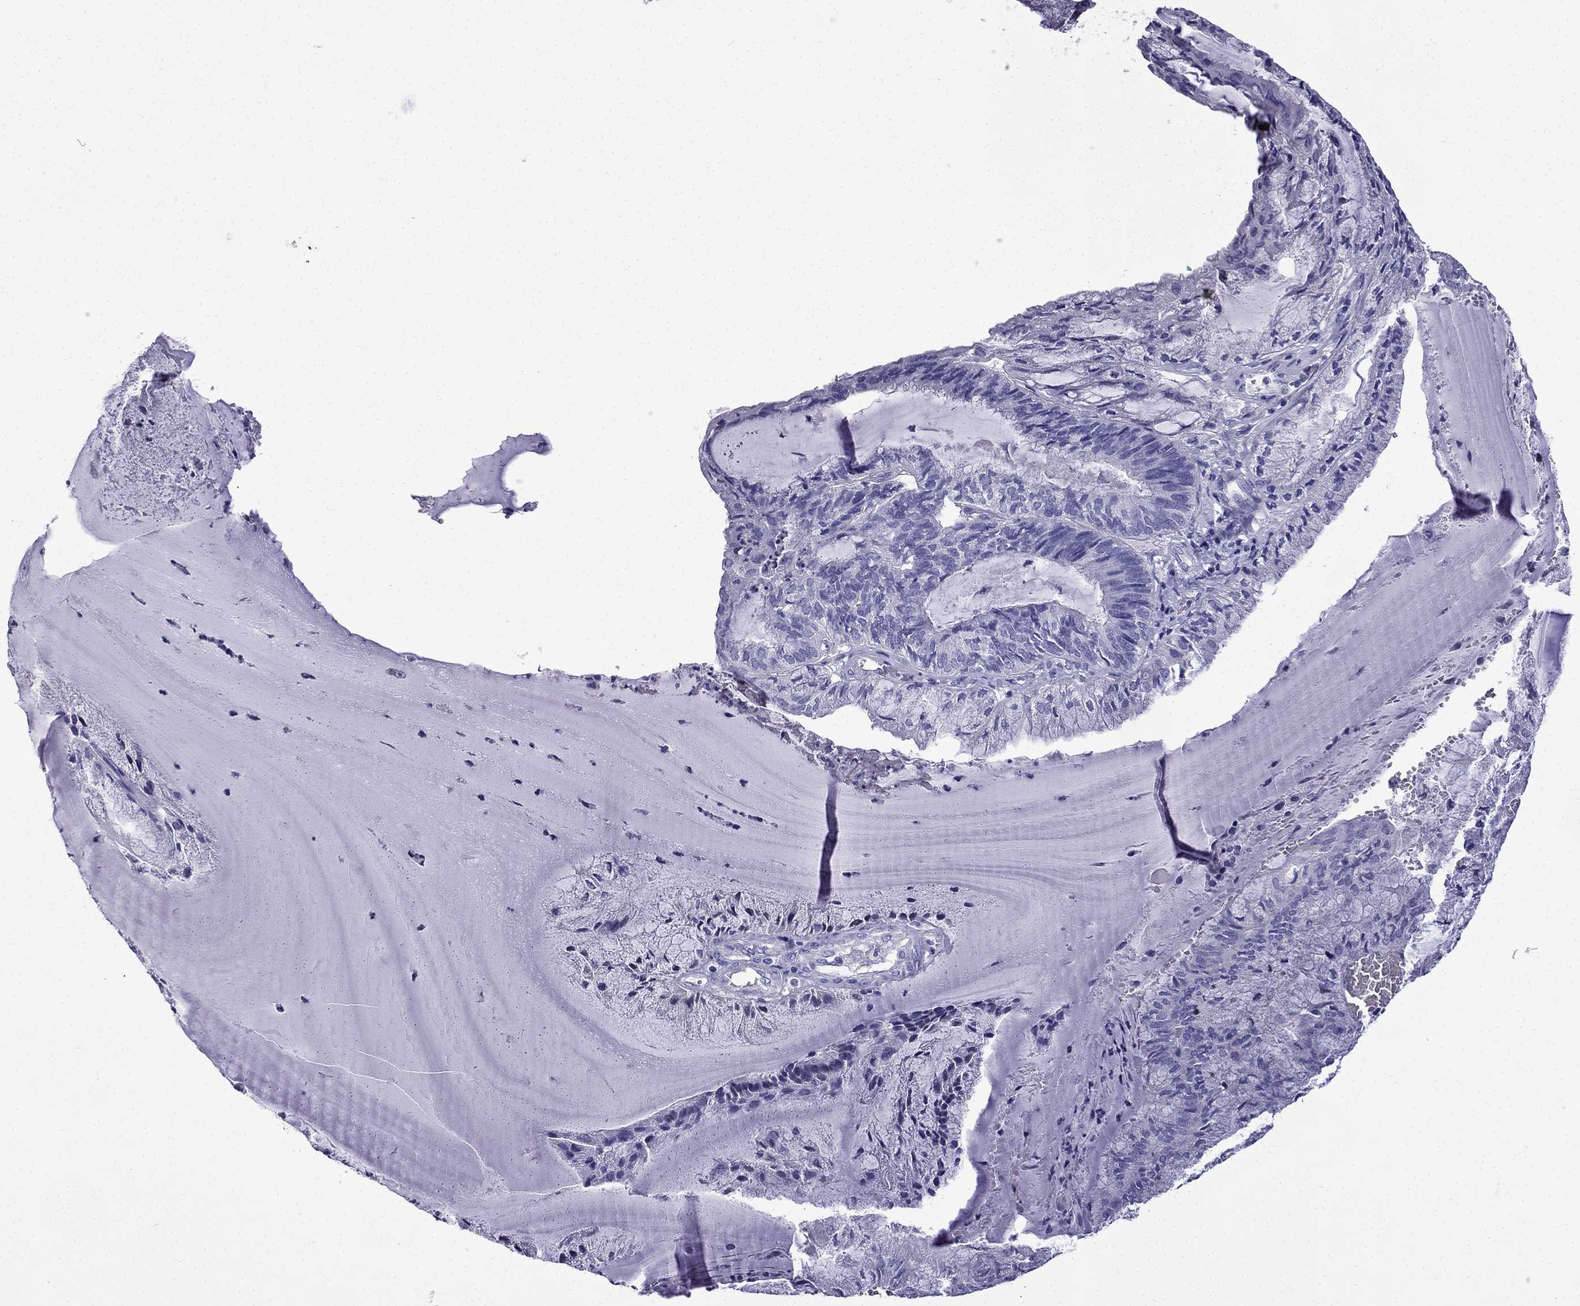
{"staining": {"intensity": "negative", "quantity": "none", "location": "none"}, "tissue": "endometrial cancer", "cell_type": "Tumor cells", "image_type": "cancer", "snomed": [{"axis": "morphology", "description": "Carcinoma, NOS"}, {"axis": "topography", "description": "Endometrium"}], "caption": "High power microscopy photomicrograph of an immunohistochemistry (IHC) image of endometrial cancer (carcinoma), revealing no significant expression in tumor cells. (DAB (3,3'-diaminobenzidine) IHC visualized using brightfield microscopy, high magnification).", "gene": "ERC2", "patient": {"sex": "female", "age": 62}}